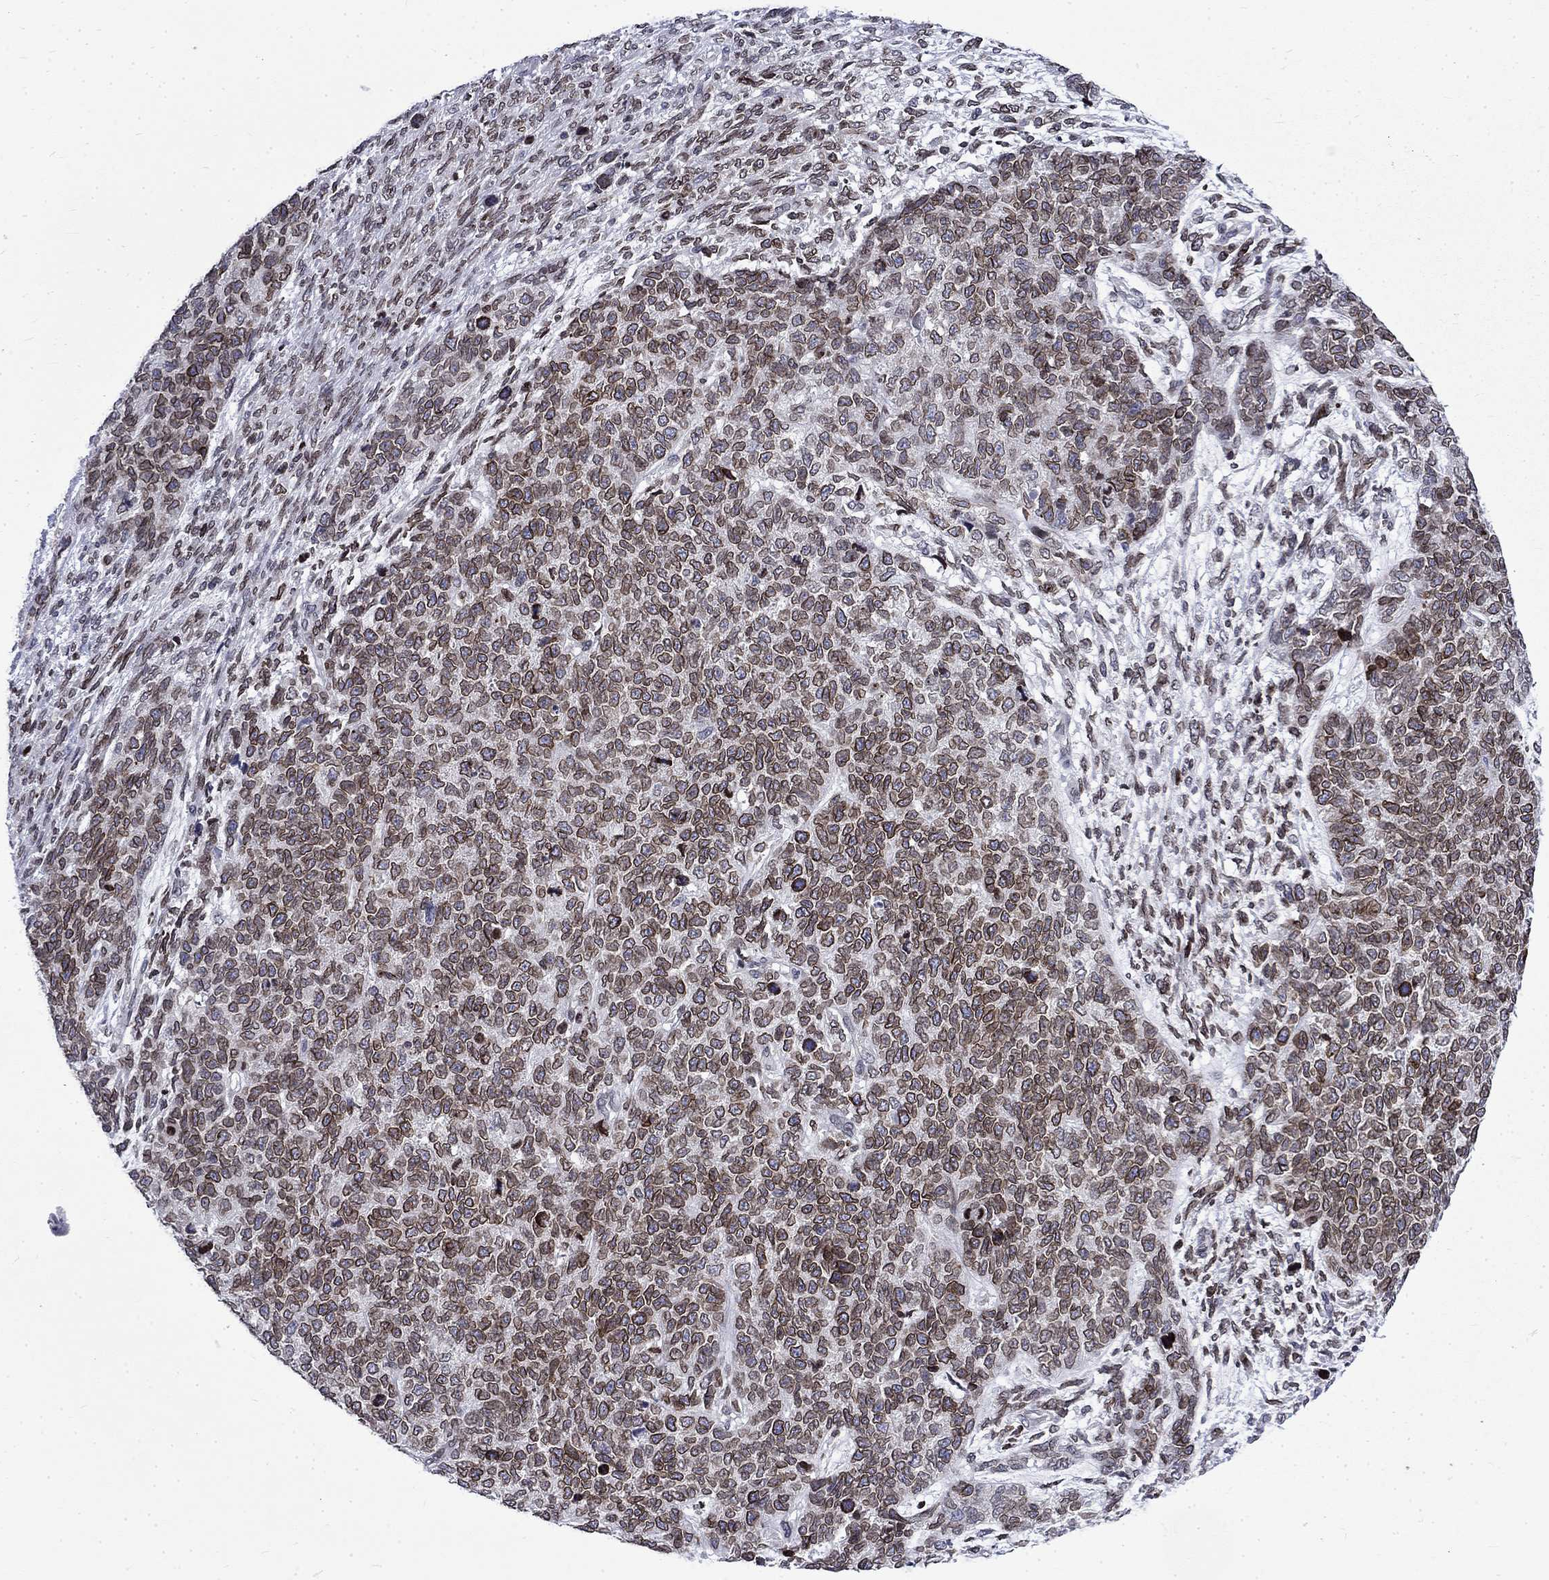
{"staining": {"intensity": "weak", "quantity": ">75%", "location": "cytoplasmic/membranous,nuclear"}, "tissue": "cervical cancer", "cell_type": "Tumor cells", "image_type": "cancer", "snomed": [{"axis": "morphology", "description": "Squamous cell carcinoma, NOS"}, {"axis": "topography", "description": "Cervix"}], "caption": "Immunohistochemical staining of cervical squamous cell carcinoma exhibits low levels of weak cytoplasmic/membranous and nuclear protein staining in about >75% of tumor cells.", "gene": "SLA", "patient": {"sex": "female", "age": 63}}